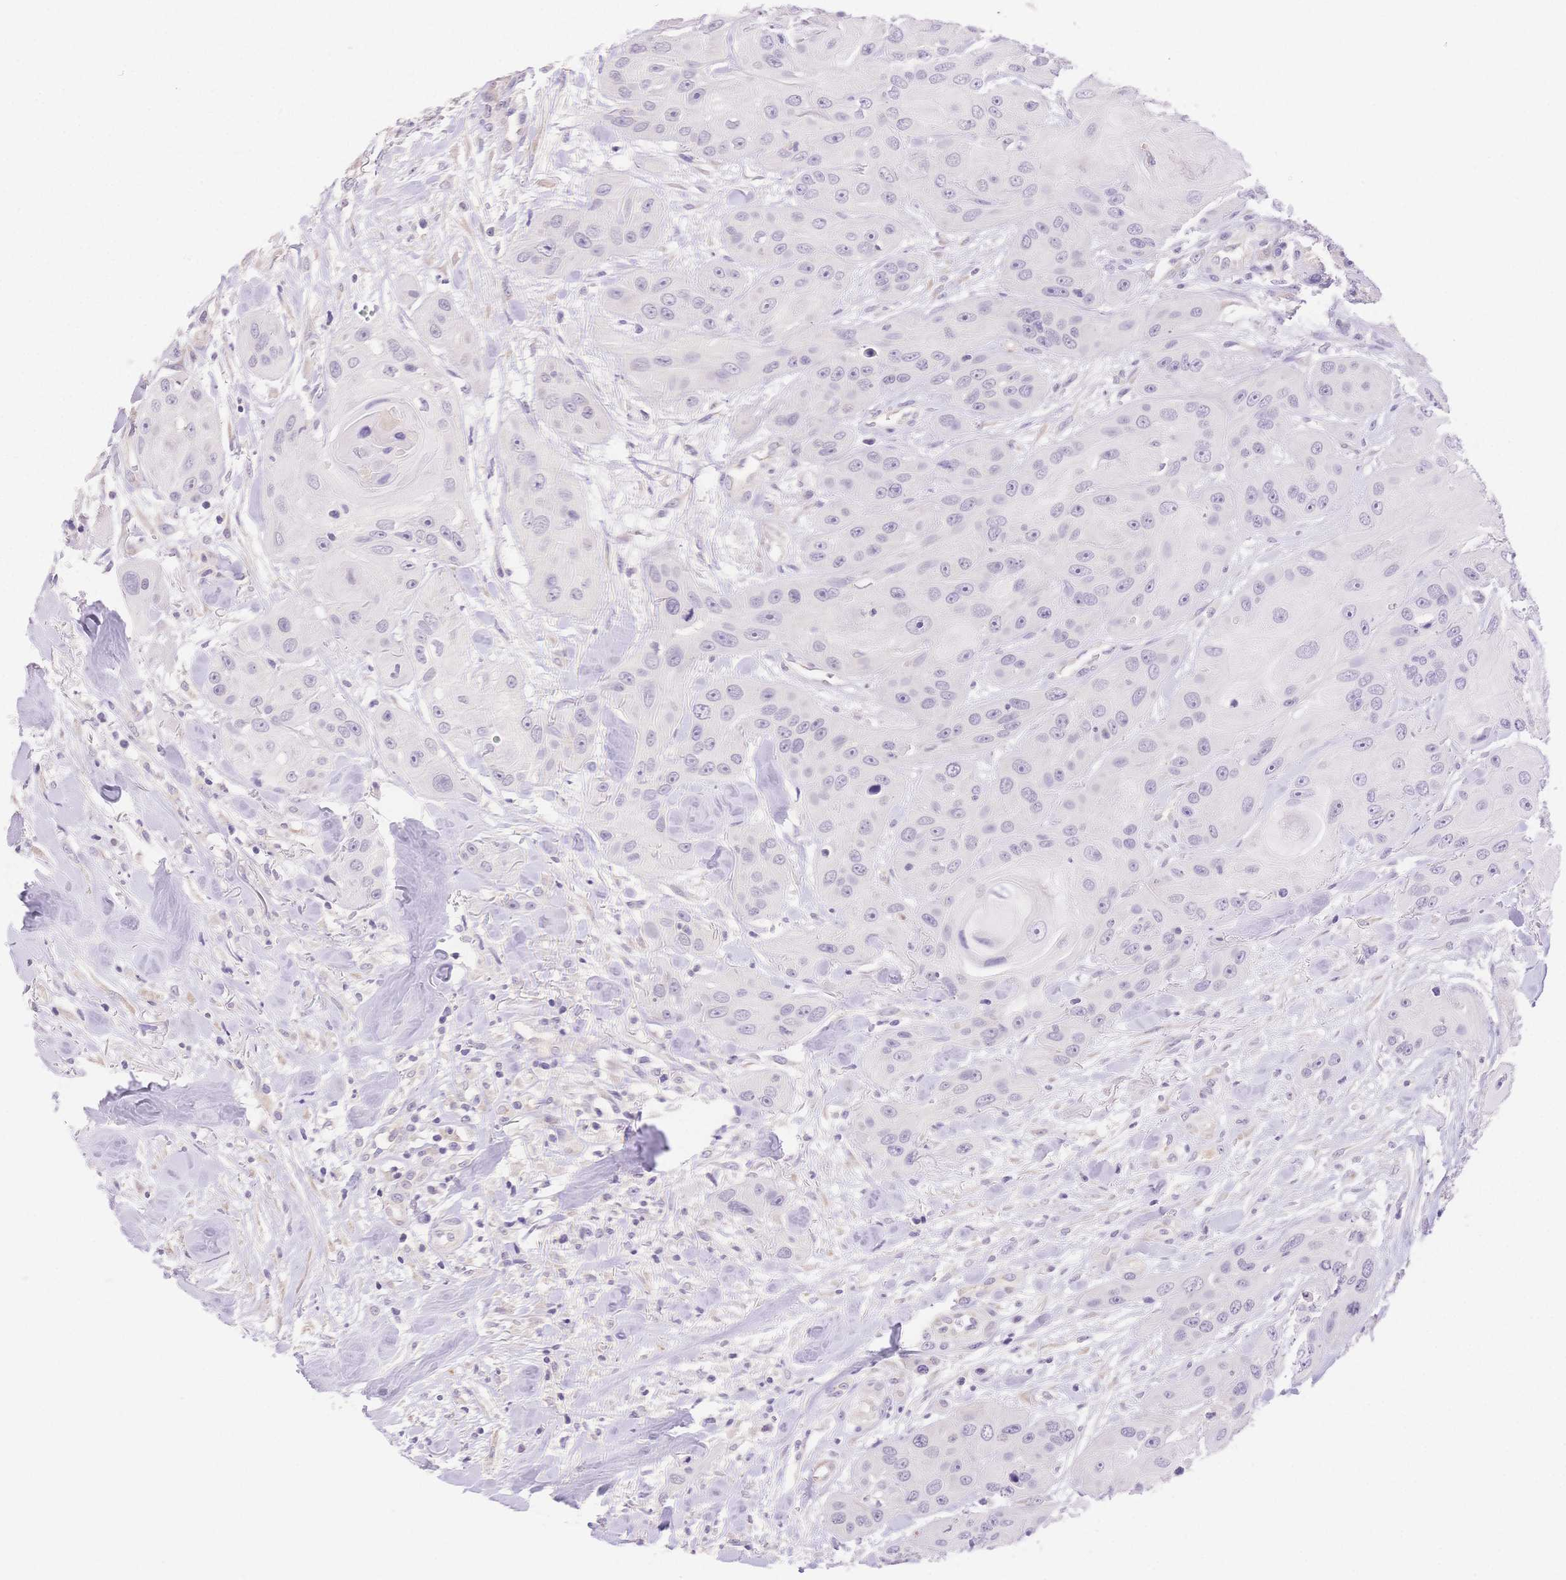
{"staining": {"intensity": "negative", "quantity": "none", "location": "none"}, "tissue": "head and neck cancer", "cell_type": "Tumor cells", "image_type": "cancer", "snomed": [{"axis": "morphology", "description": "Squamous cell carcinoma, NOS"}, {"axis": "topography", "description": "Oral tissue"}, {"axis": "topography", "description": "Head-Neck"}], "caption": "Human head and neck cancer stained for a protein using immunohistochemistry demonstrates no expression in tumor cells.", "gene": "MYOM1", "patient": {"sex": "male", "age": 77}}